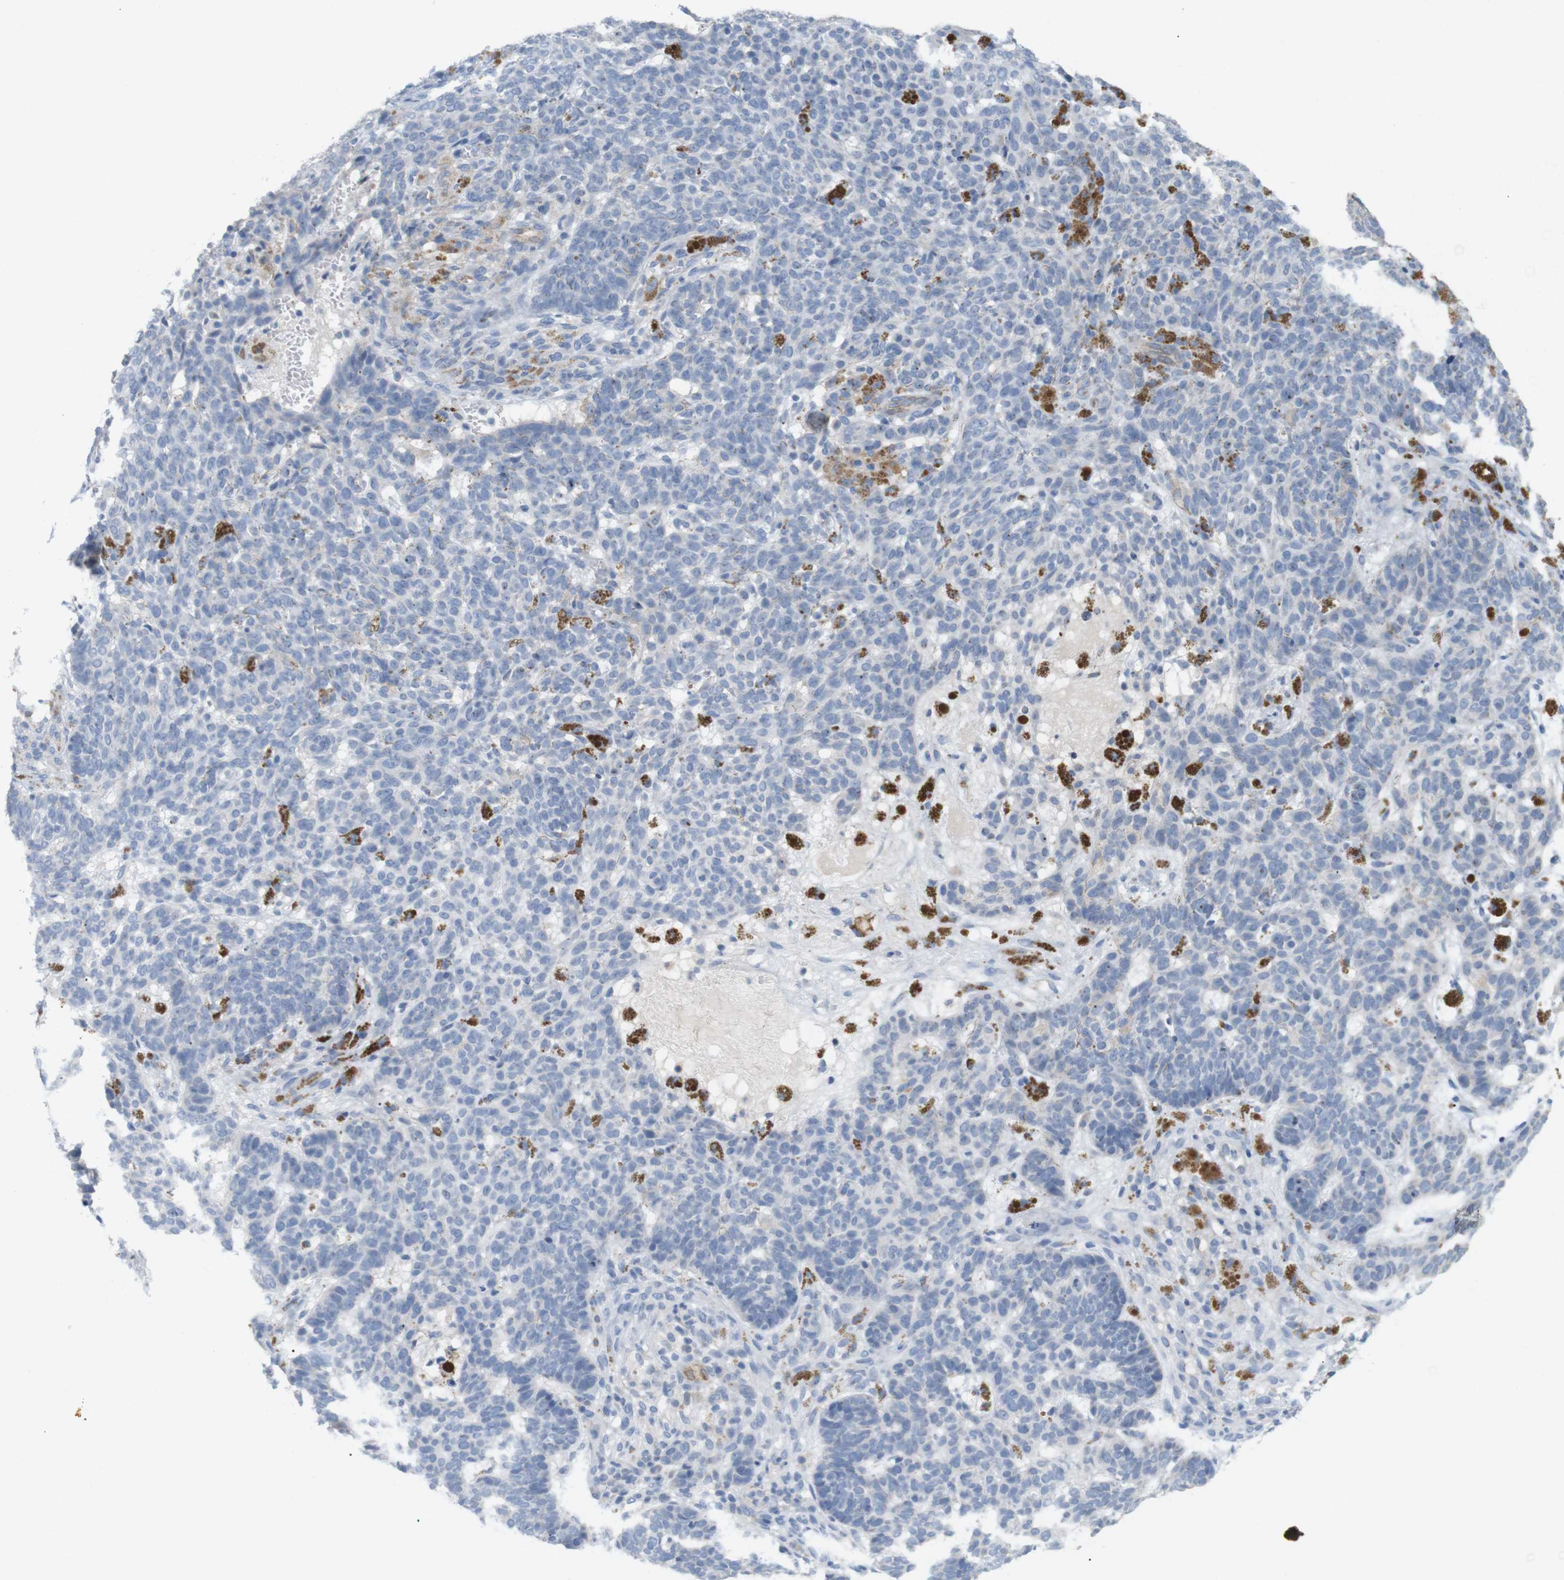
{"staining": {"intensity": "negative", "quantity": "none", "location": "none"}, "tissue": "skin cancer", "cell_type": "Tumor cells", "image_type": "cancer", "snomed": [{"axis": "morphology", "description": "Basal cell carcinoma"}, {"axis": "topography", "description": "Skin"}], "caption": "An immunohistochemistry micrograph of skin basal cell carcinoma is shown. There is no staining in tumor cells of skin basal cell carcinoma.", "gene": "ITPR1", "patient": {"sex": "male", "age": 85}}